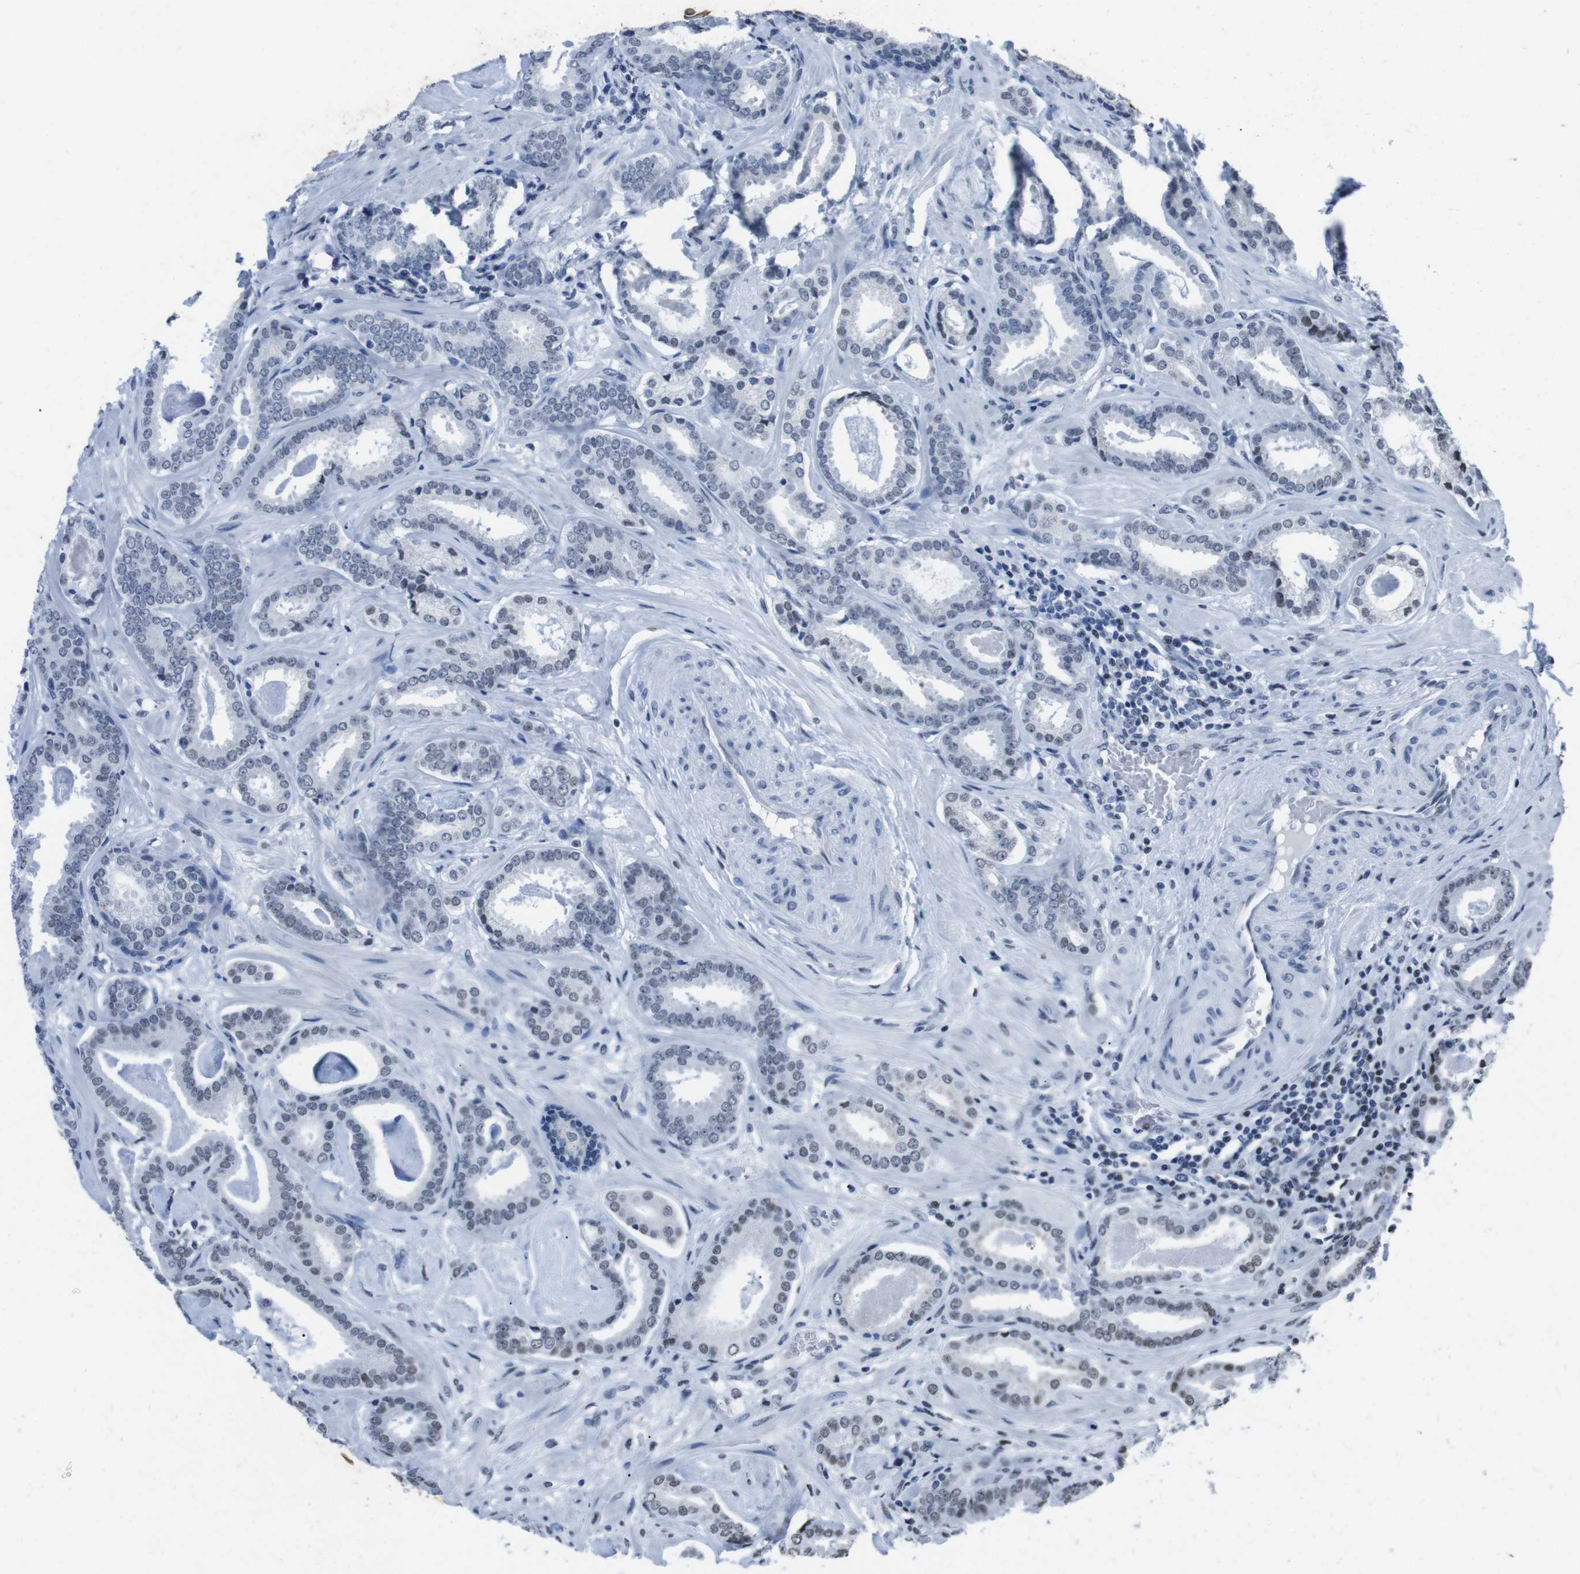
{"staining": {"intensity": "weak", "quantity": "25%-75%", "location": "nuclear"}, "tissue": "prostate cancer", "cell_type": "Tumor cells", "image_type": "cancer", "snomed": [{"axis": "morphology", "description": "Adenocarcinoma, Low grade"}, {"axis": "topography", "description": "Prostate"}], "caption": "Approximately 25%-75% of tumor cells in human adenocarcinoma (low-grade) (prostate) demonstrate weak nuclear protein expression as visualized by brown immunohistochemical staining.", "gene": "PIP4P2", "patient": {"sex": "male", "age": 53}}